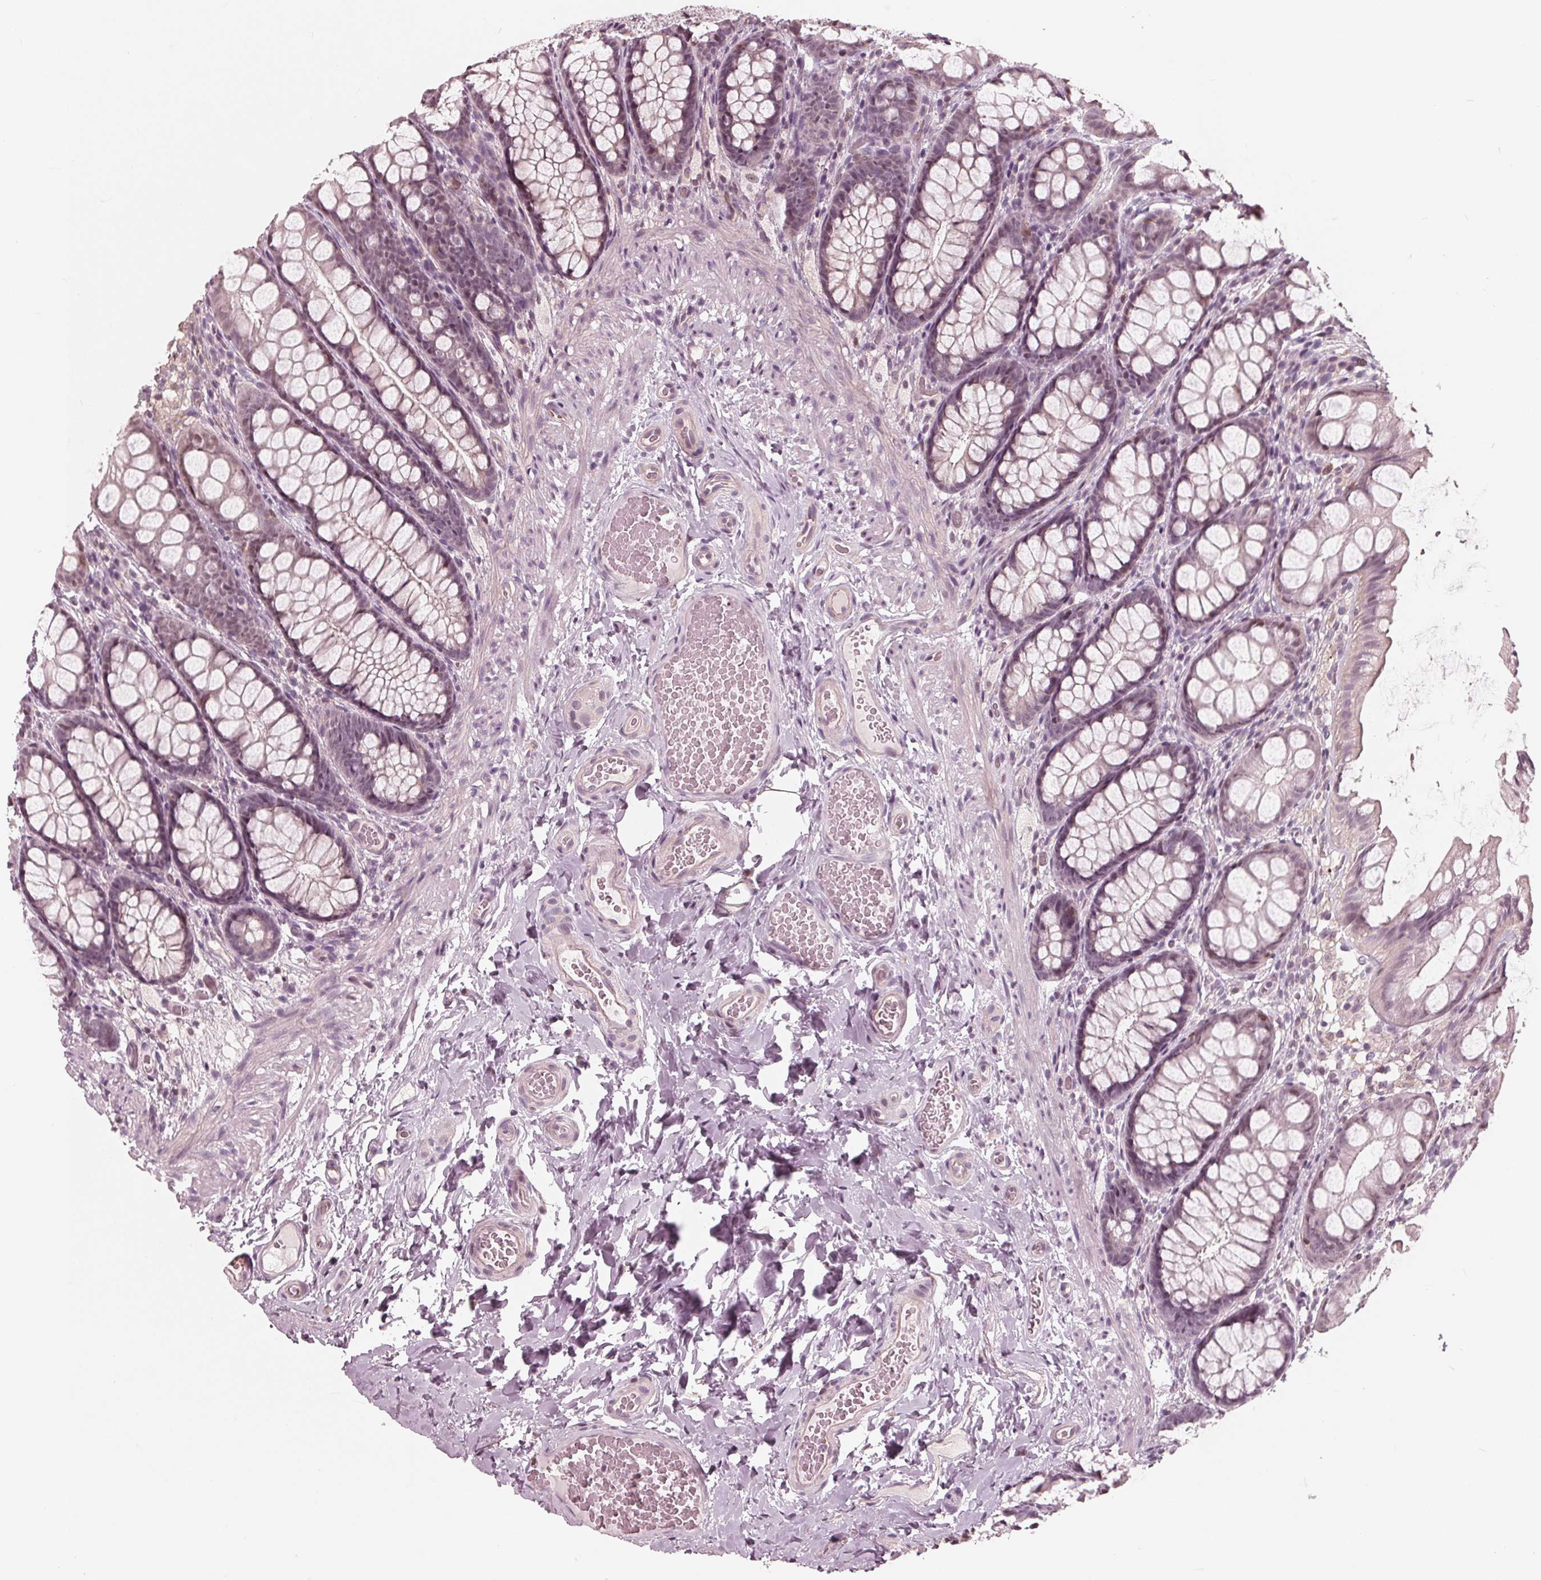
{"staining": {"intensity": "negative", "quantity": "none", "location": "none"}, "tissue": "colon", "cell_type": "Endothelial cells", "image_type": "normal", "snomed": [{"axis": "morphology", "description": "Normal tissue, NOS"}, {"axis": "topography", "description": "Colon"}], "caption": "A high-resolution image shows IHC staining of benign colon, which exhibits no significant expression in endothelial cells. (DAB IHC visualized using brightfield microscopy, high magnification).", "gene": "ING3", "patient": {"sex": "male", "age": 47}}